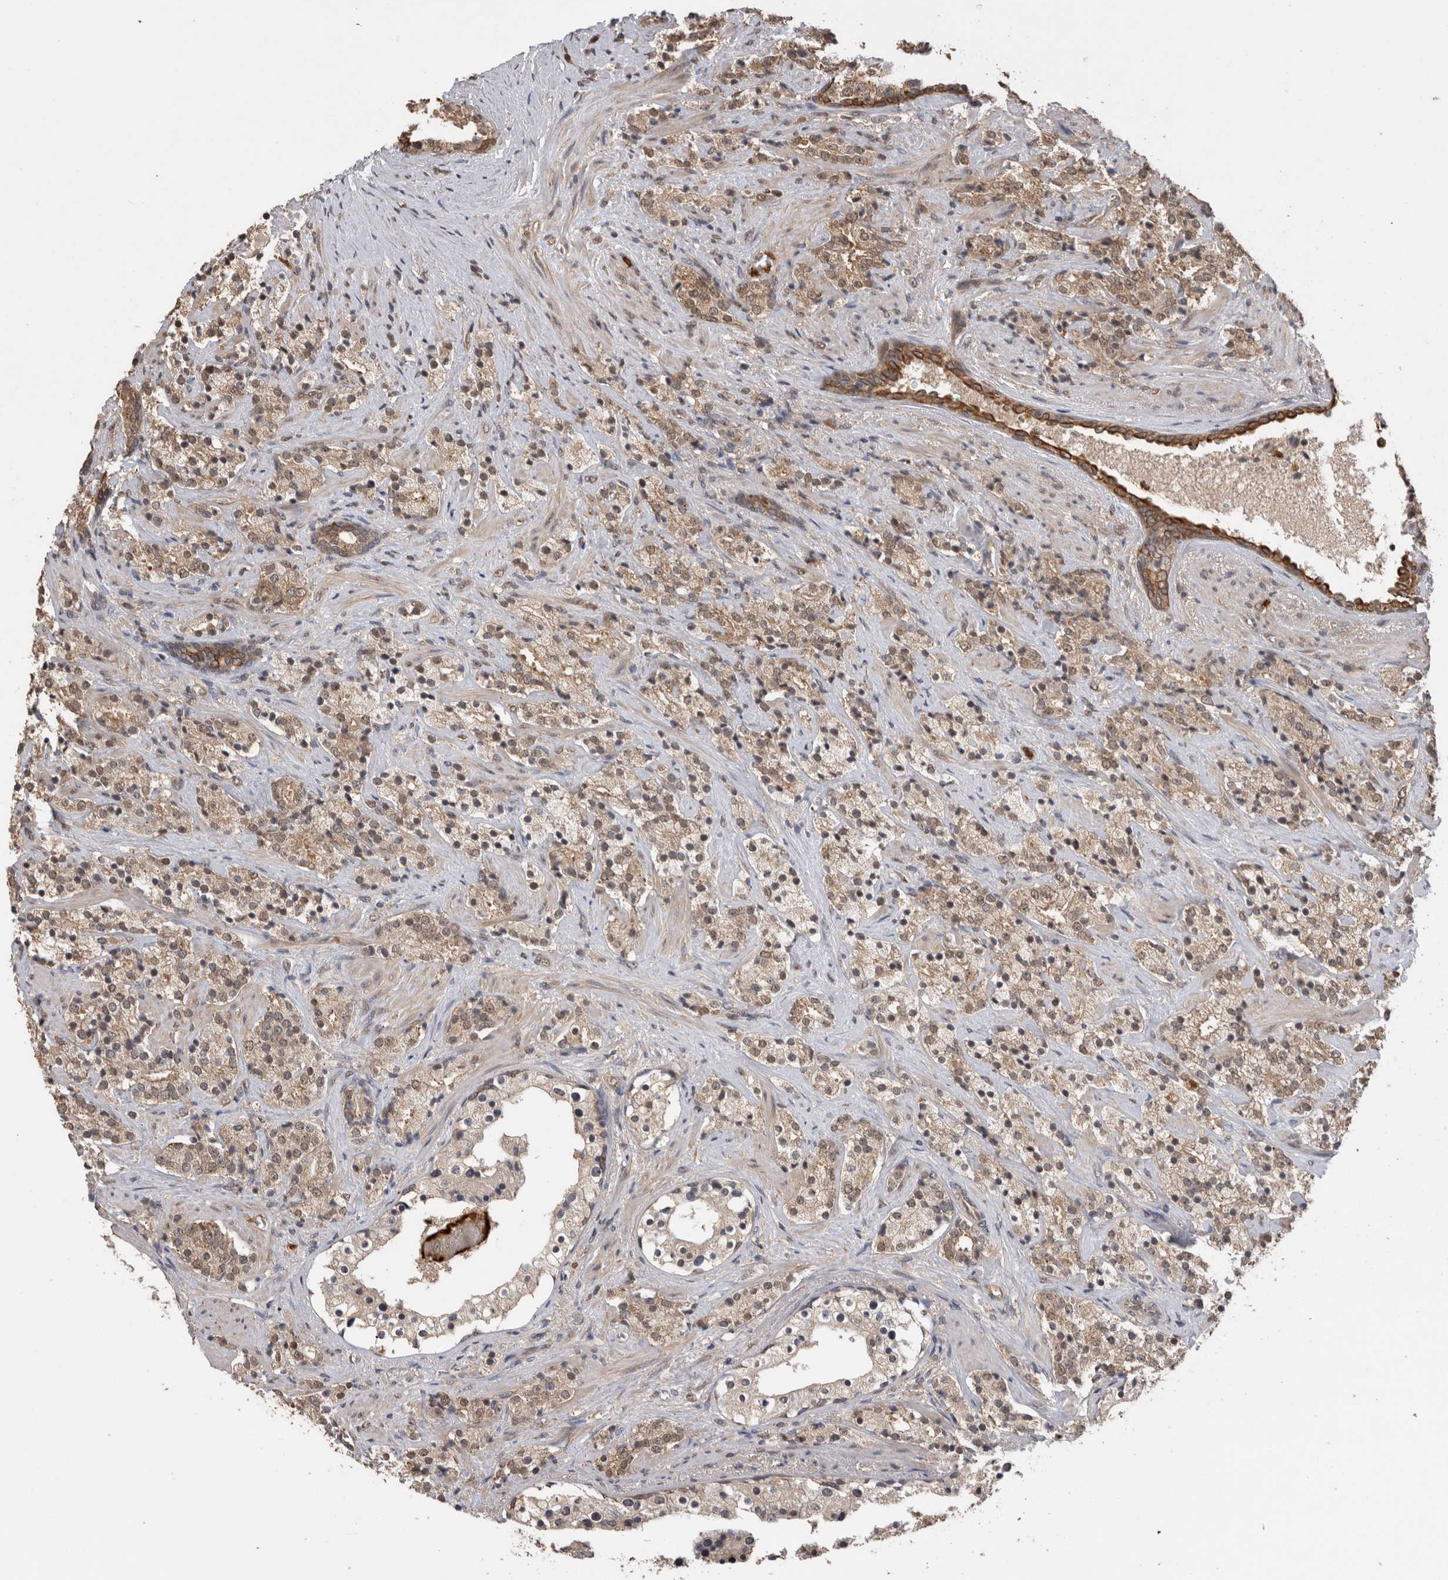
{"staining": {"intensity": "weak", "quantity": ">75%", "location": "cytoplasmic/membranous,nuclear"}, "tissue": "prostate cancer", "cell_type": "Tumor cells", "image_type": "cancer", "snomed": [{"axis": "morphology", "description": "Adenocarcinoma, High grade"}, {"axis": "topography", "description": "Prostate"}], "caption": "DAB (3,3'-diaminobenzidine) immunohistochemical staining of high-grade adenocarcinoma (prostate) demonstrates weak cytoplasmic/membranous and nuclear protein expression in about >75% of tumor cells.", "gene": "PAK4", "patient": {"sex": "male", "age": 71}}